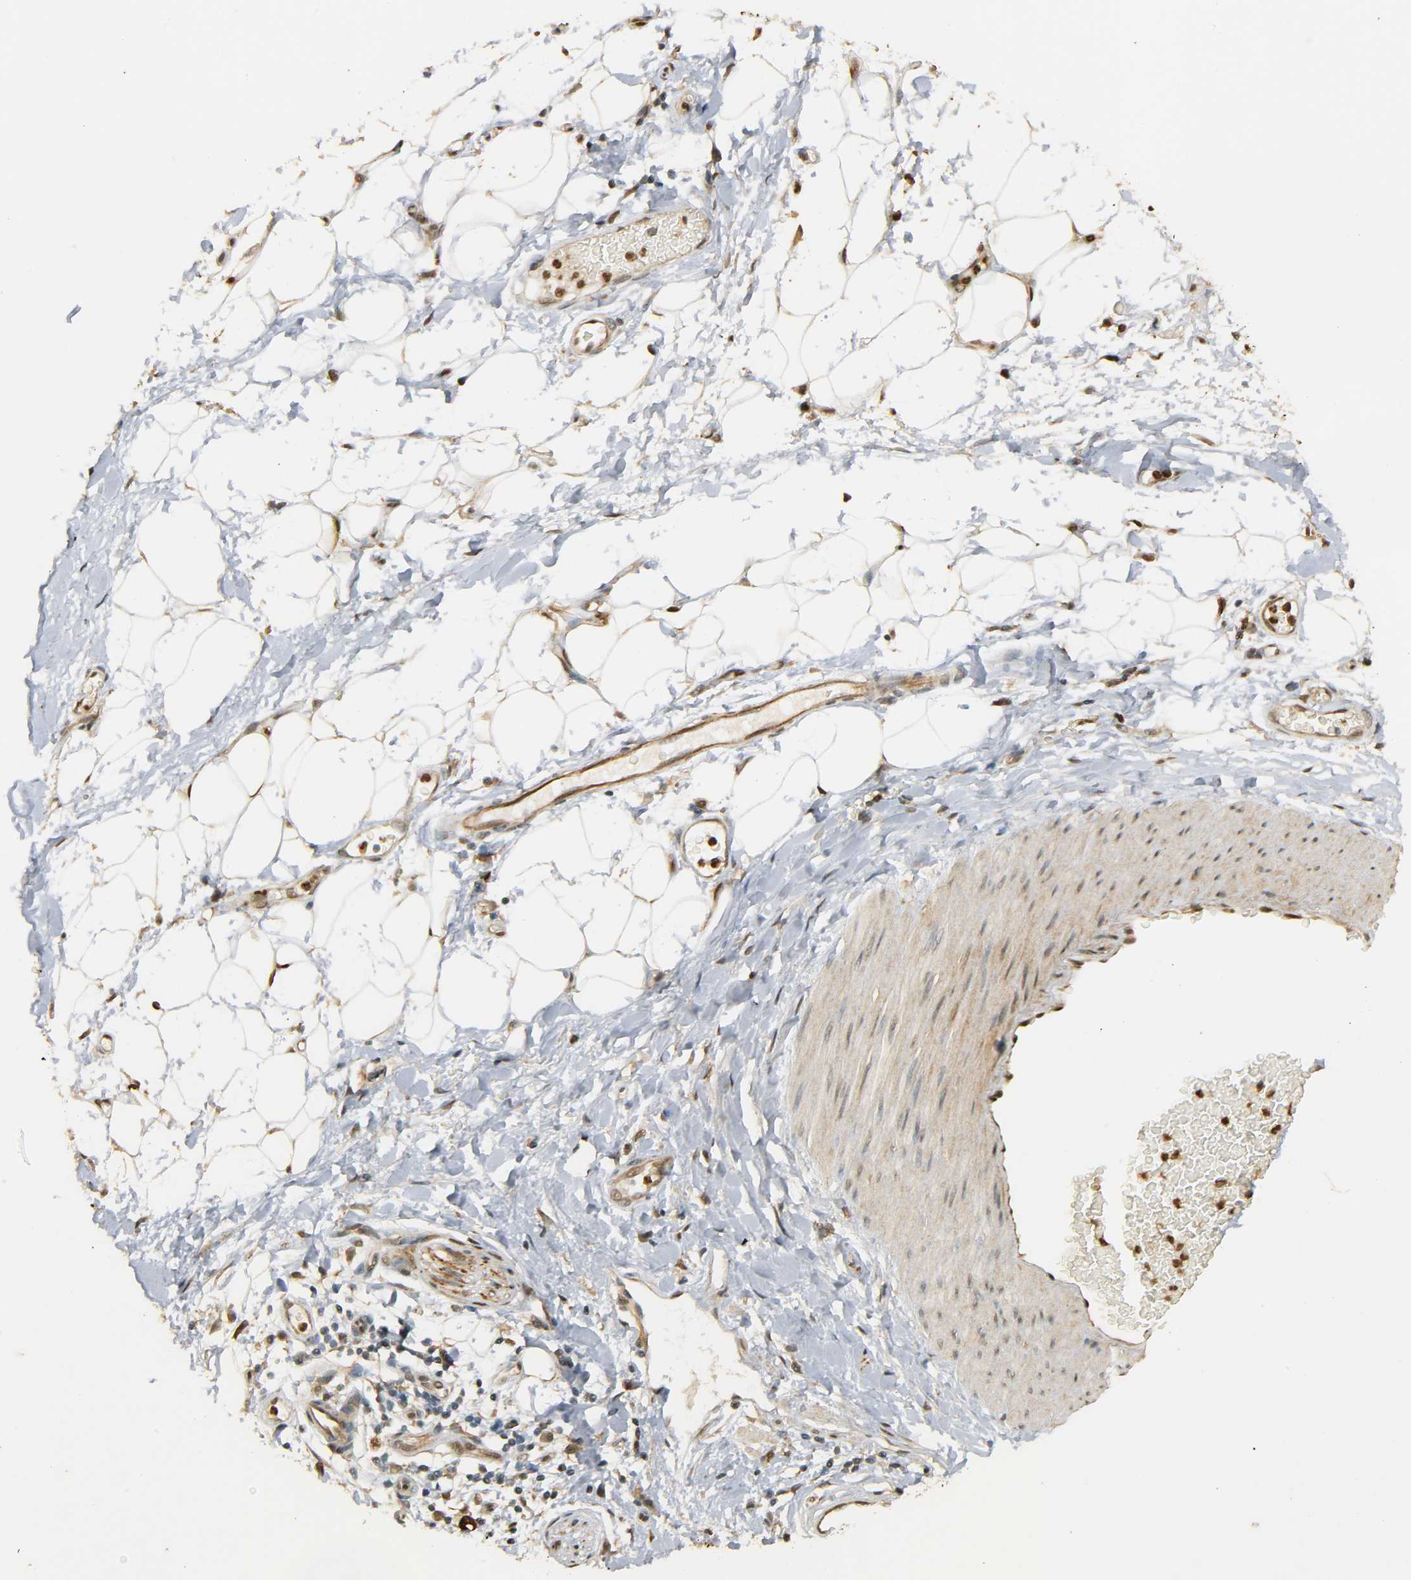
{"staining": {"intensity": "moderate", "quantity": ">75%", "location": "nuclear"}, "tissue": "adipose tissue", "cell_type": "Adipocytes", "image_type": "normal", "snomed": [{"axis": "morphology", "description": "Normal tissue, NOS"}, {"axis": "morphology", "description": "Urothelial carcinoma, High grade"}, {"axis": "topography", "description": "Vascular tissue"}, {"axis": "topography", "description": "Urinary bladder"}], "caption": "Moderate nuclear positivity for a protein is present in about >75% of adipocytes of normal adipose tissue using immunohistochemistry (IHC).", "gene": "ZFPM2", "patient": {"sex": "female", "age": 56}}